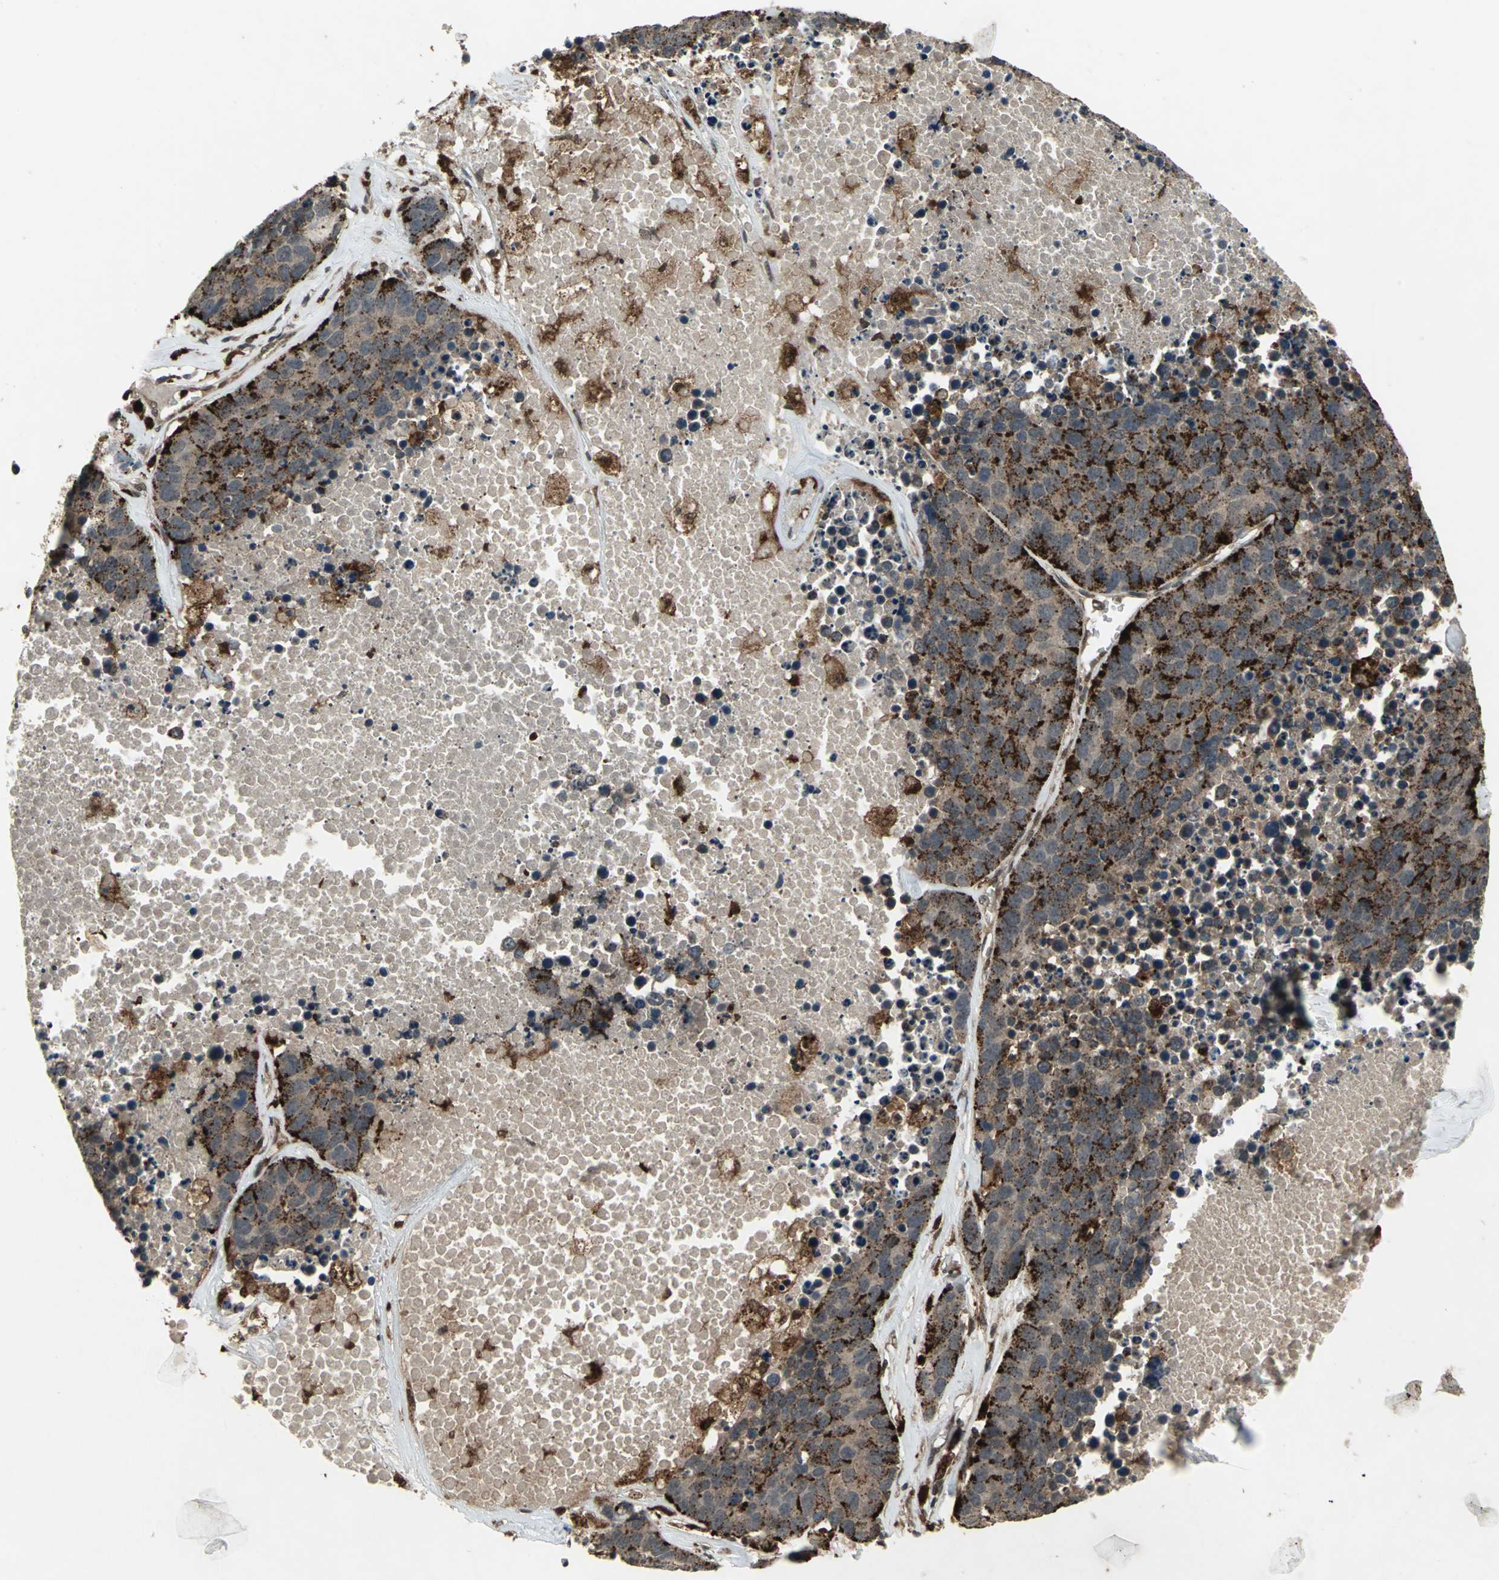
{"staining": {"intensity": "strong", "quantity": "25%-75%", "location": "cytoplasmic/membranous"}, "tissue": "carcinoid", "cell_type": "Tumor cells", "image_type": "cancer", "snomed": [{"axis": "morphology", "description": "Carcinoid, malignant, NOS"}, {"axis": "topography", "description": "Lung"}], "caption": "A high amount of strong cytoplasmic/membranous staining is seen in about 25%-75% of tumor cells in carcinoid tissue.", "gene": "PYCARD", "patient": {"sex": "male", "age": 60}}